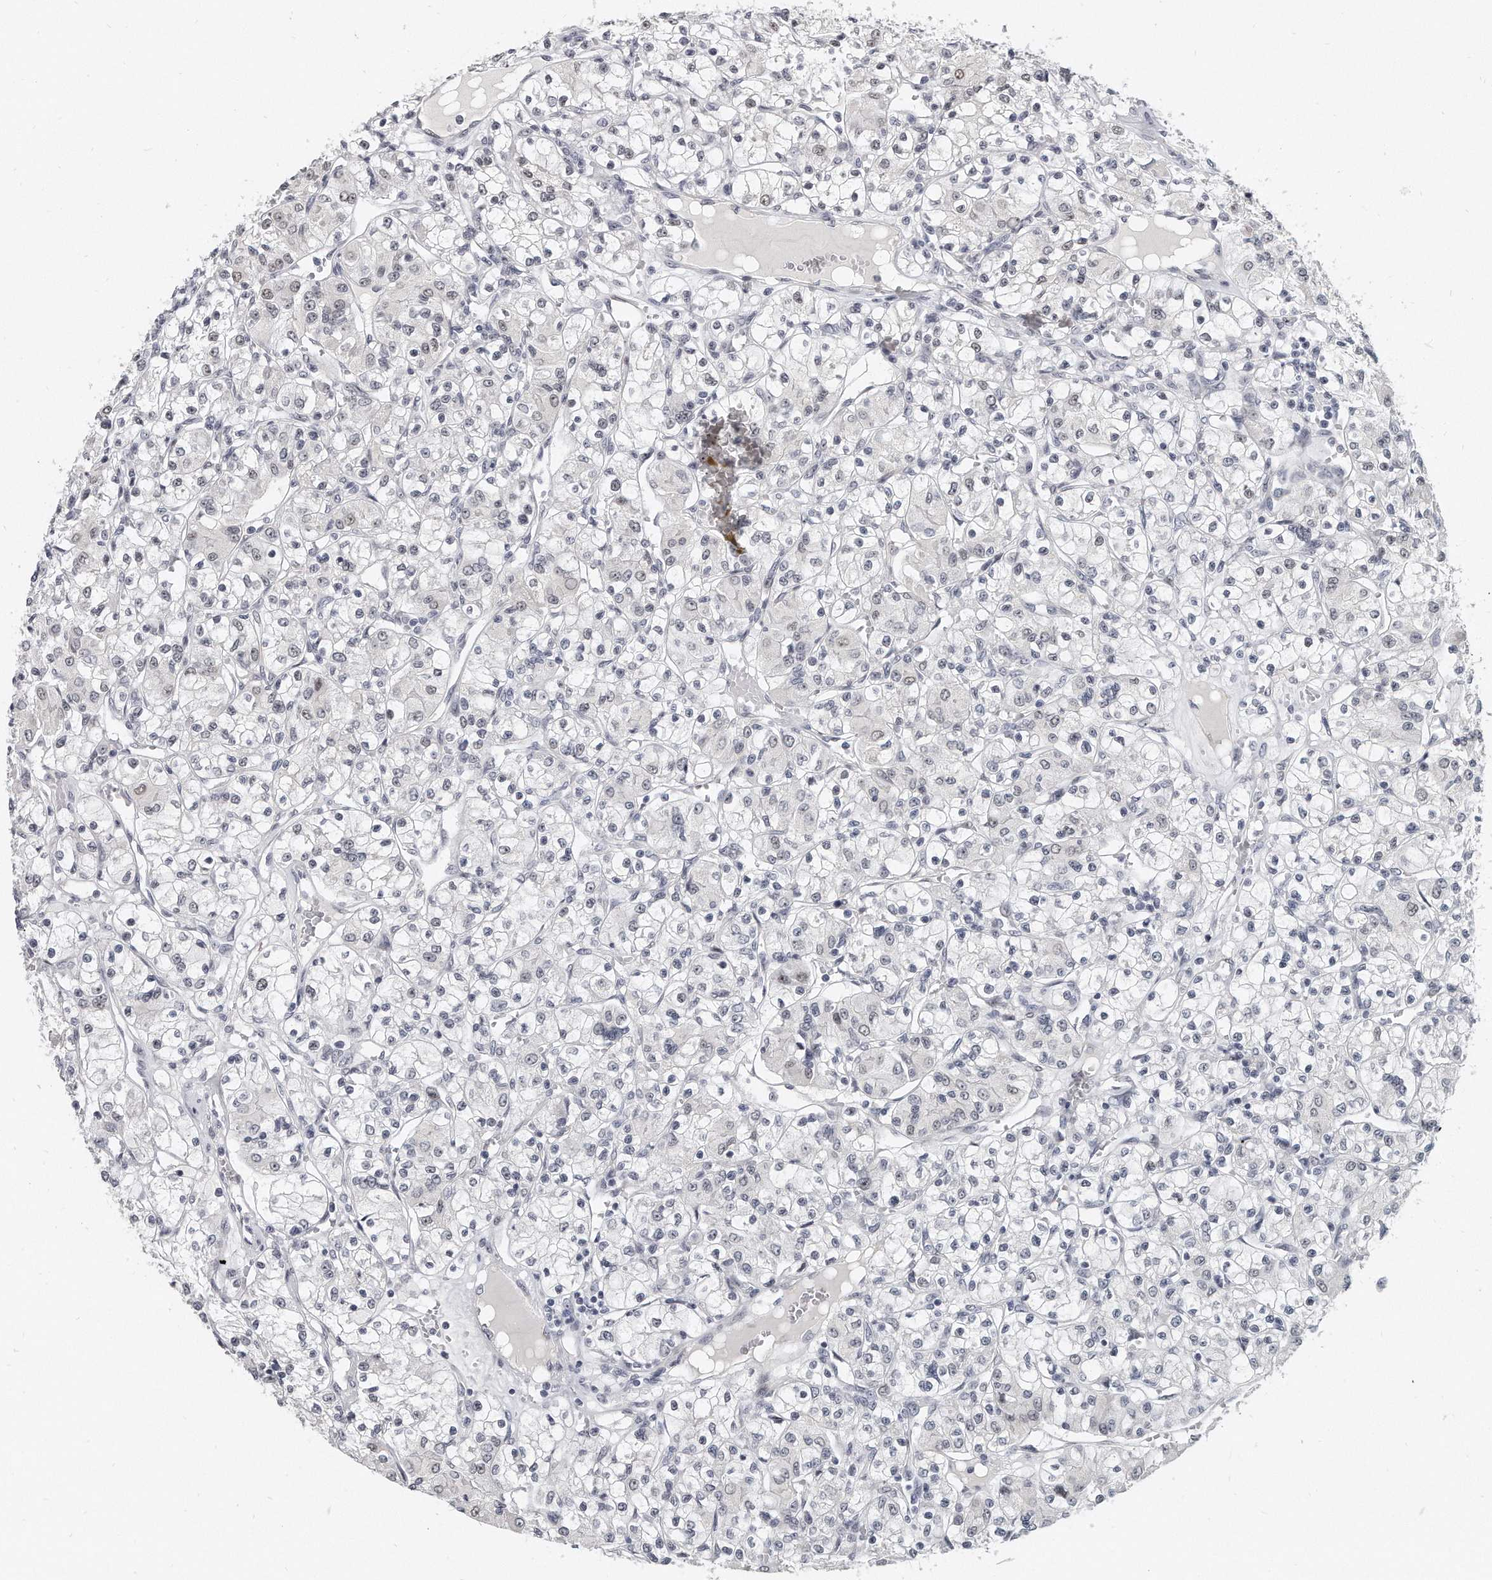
{"staining": {"intensity": "negative", "quantity": "none", "location": "none"}, "tissue": "renal cancer", "cell_type": "Tumor cells", "image_type": "cancer", "snomed": [{"axis": "morphology", "description": "Adenocarcinoma, NOS"}, {"axis": "topography", "description": "Kidney"}], "caption": "High power microscopy micrograph of an IHC photomicrograph of adenocarcinoma (renal), revealing no significant staining in tumor cells.", "gene": "TFCP2L1", "patient": {"sex": "female", "age": 59}}